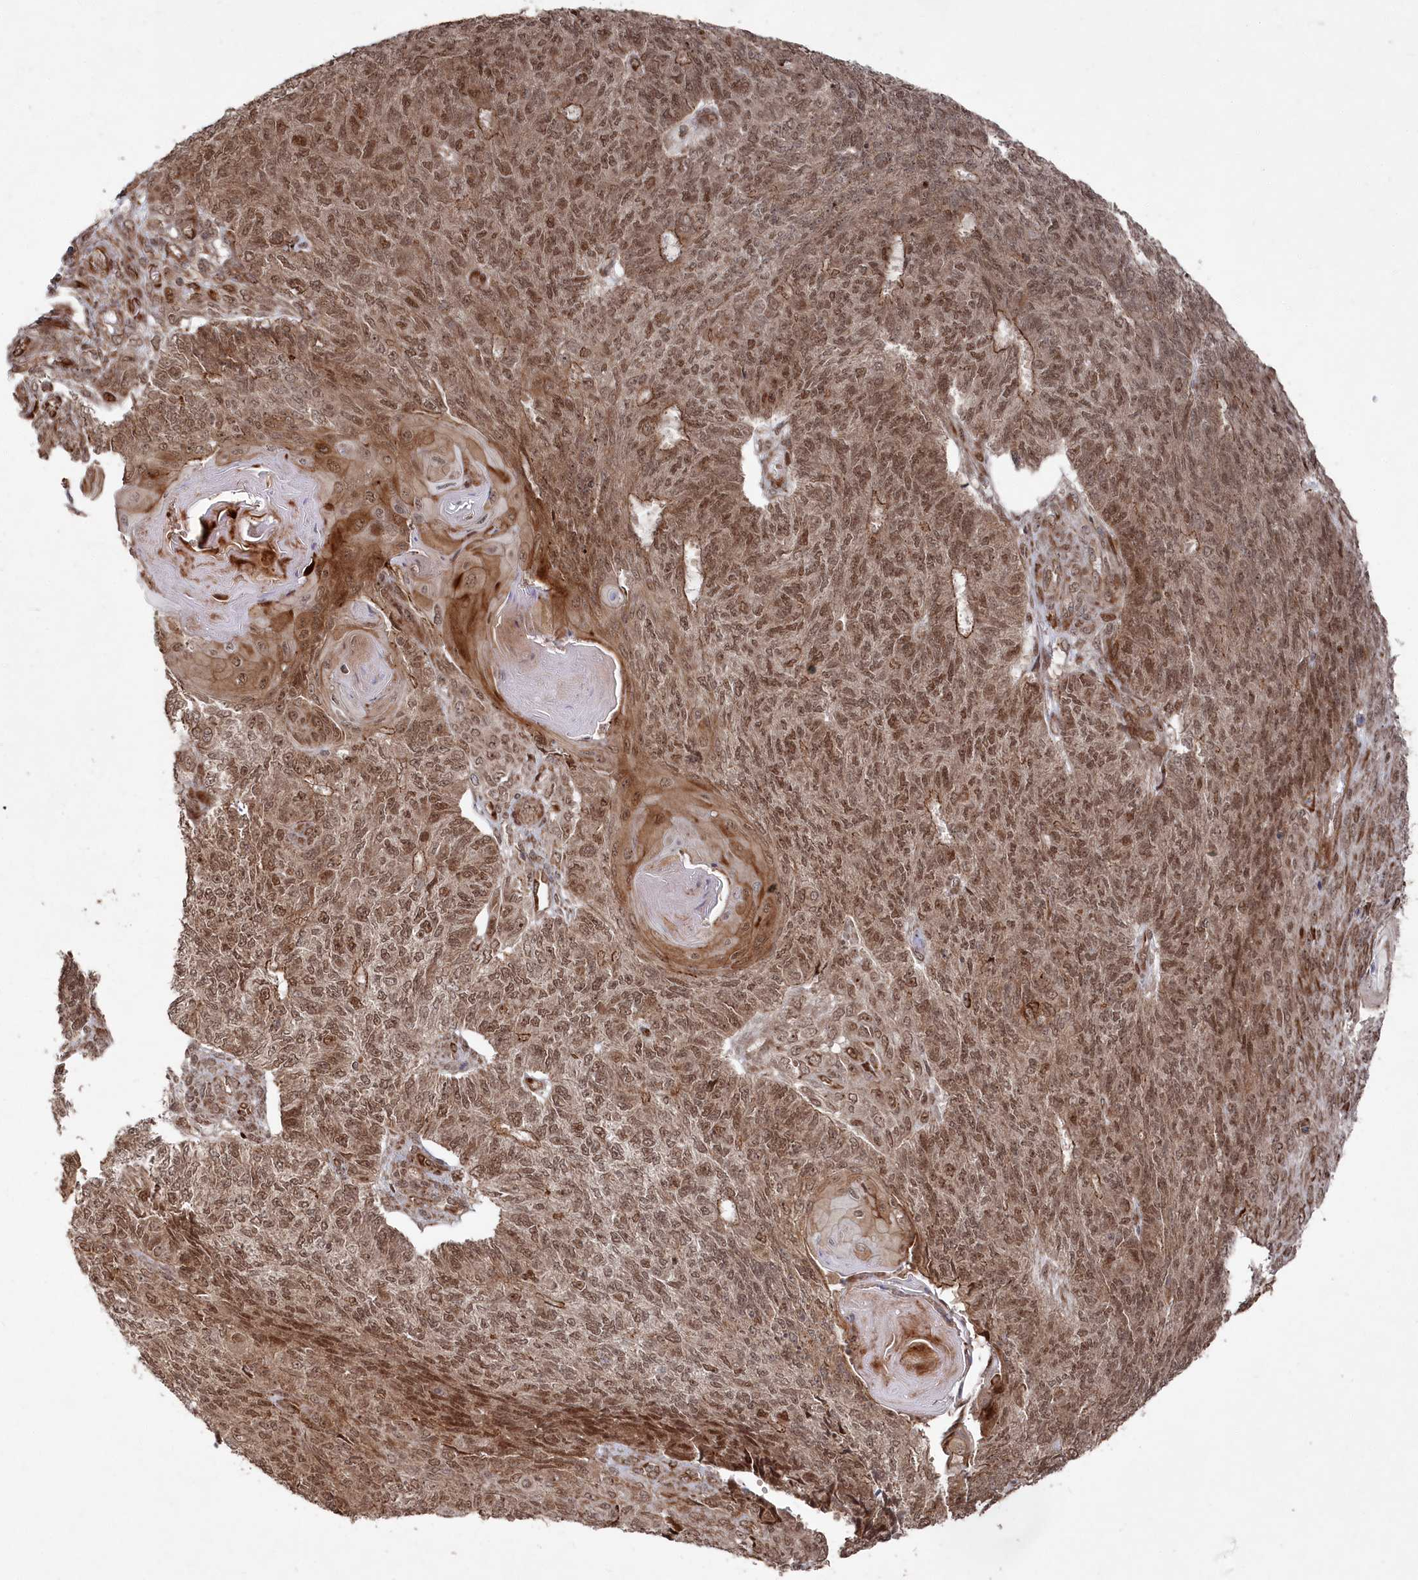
{"staining": {"intensity": "moderate", "quantity": ">75%", "location": "cytoplasmic/membranous,nuclear"}, "tissue": "endometrial cancer", "cell_type": "Tumor cells", "image_type": "cancer", "snomed": [{"axis": "morphology", "description": "Adenocarcinoma, NOS"}, {"axis": "topography", "description": "Endometrium"}], "caption": "Moderate cytoplasmic/membranous and nuclear expression is appreciated in about >75% of tumor cells in adenocarcinoma (endometrial).", "gene": "POLR3A", "patient": {"sex": "female", "age": 32}}